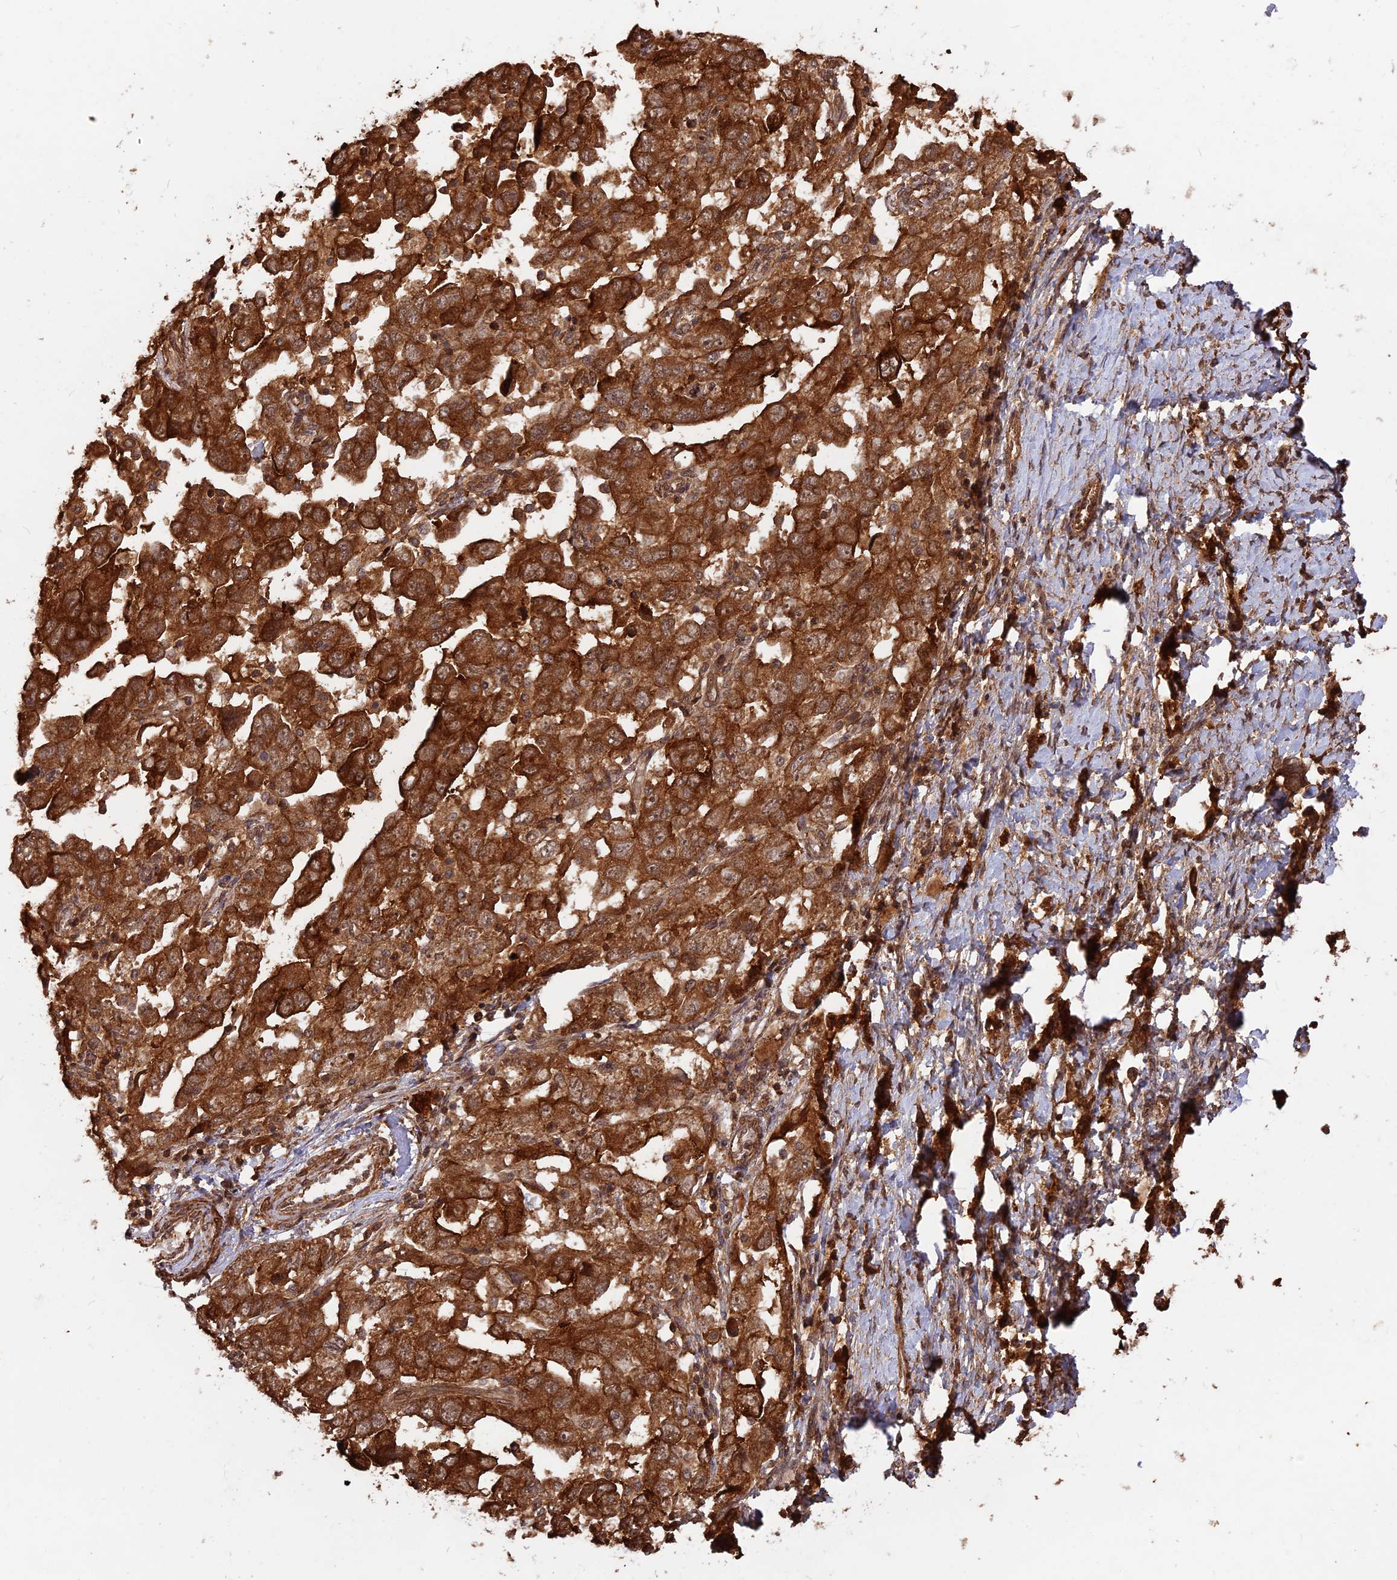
{"staining": {"intensity": "strong", "quantity": ">75%", "location": "cytoplasmic/membranous"}, "tissue": "ovarian cancer", "cell_type": "Tumor cells", "image_type": "cancer", "snomed": [{"axis": "morphology", "description": "Carcinoma, NOS"}, {"axis": "morphology", "description": "Cystadenocarcinoma, serous, NOS"}, {"axis": "topography", "description": "Ovary"}], "caption": "Serous cystadenocarcinoma (ovarian) was stained to show a protein in brown. There is high levels of strong cytoplasmic/membranous positivity in about >75% of tumor cells.", "gene": "CCDC174", "patient": {"sex": "female", "age": 69}}